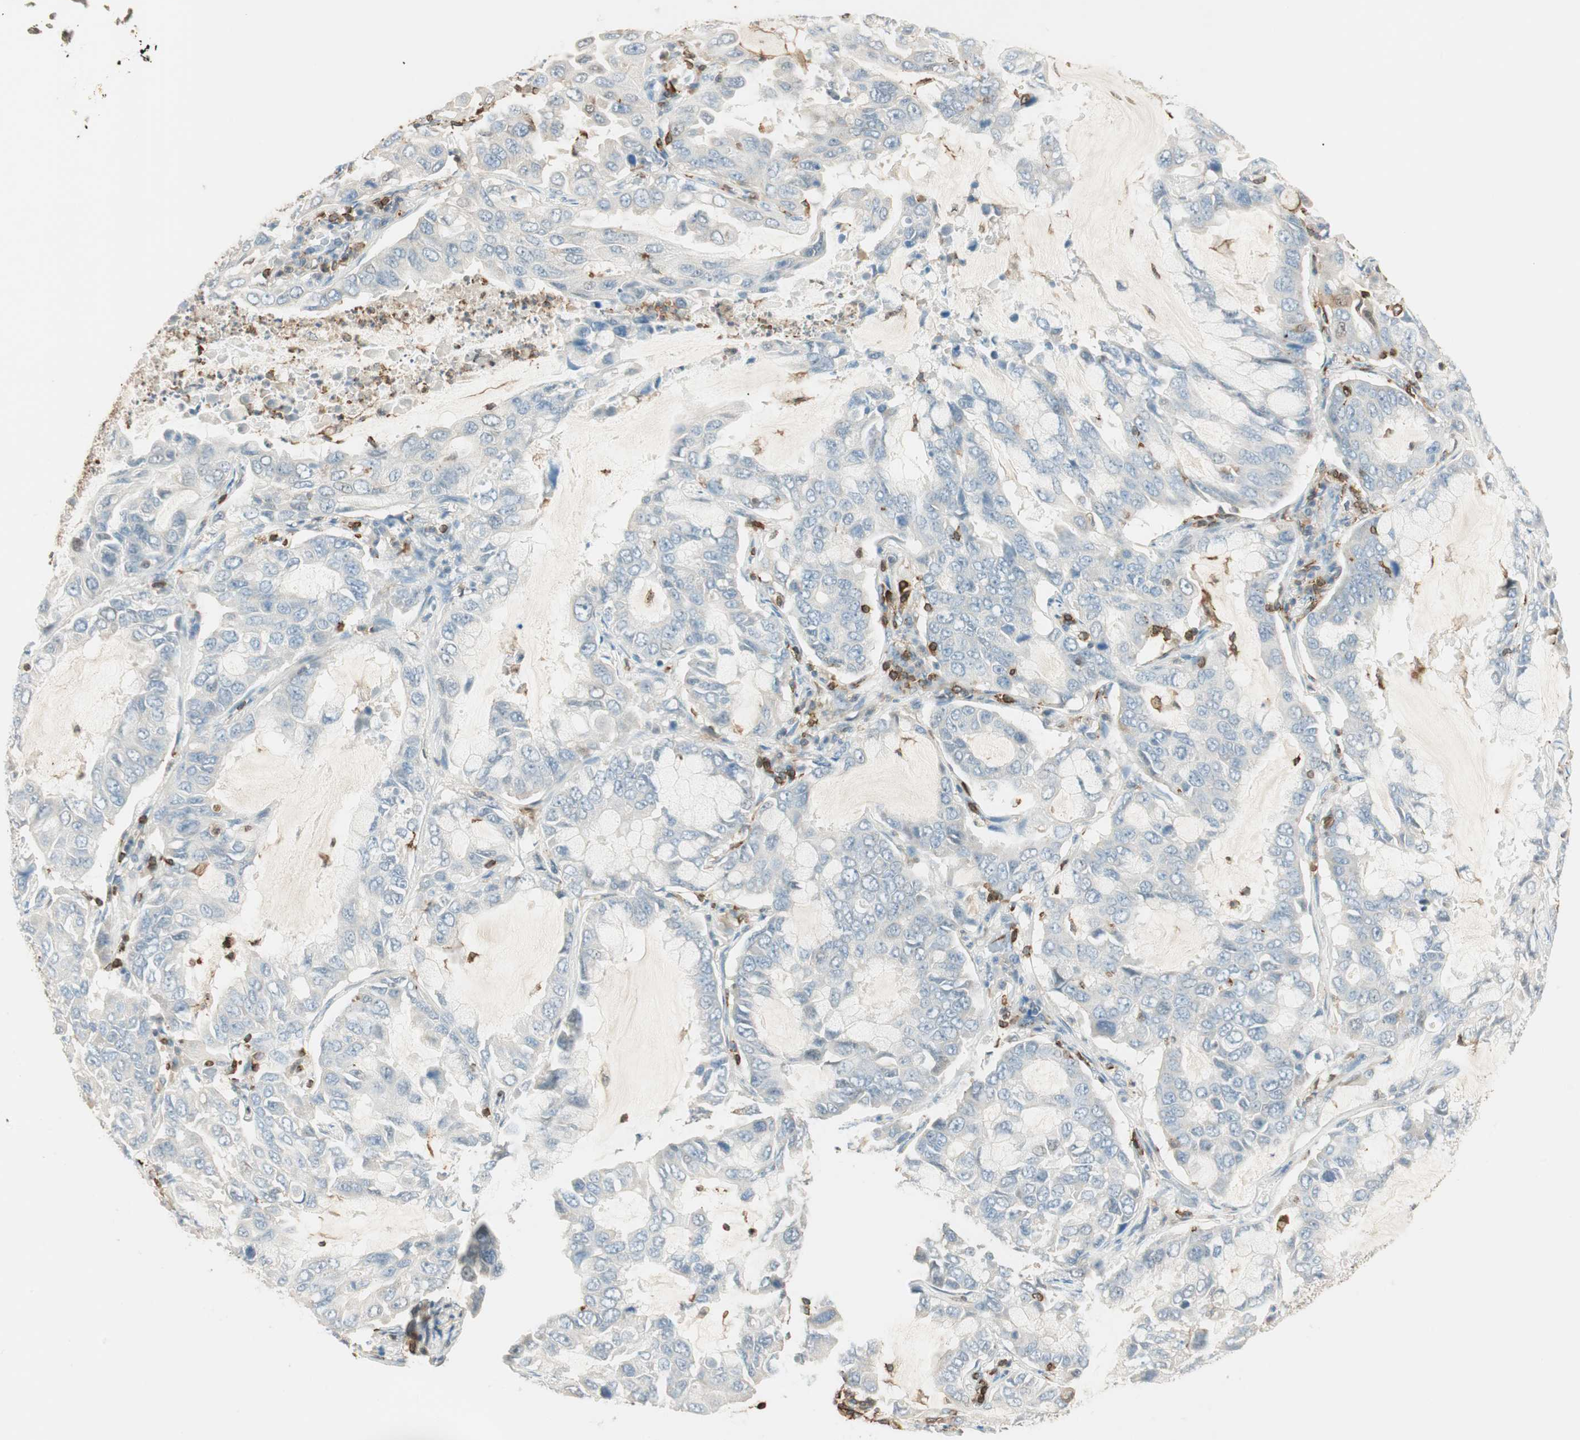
{"staining": {"intensity": "weak", "quantity": "<25%", "location": "cytoplasmic/membranous"}, "tissue": "lung cancer", "cell_type": "Tumor cells", "image_type": "cancer", "snomed": [{"axis": "morphology", "description": "Adenocarcinoma, NOS"}, {"axis": "topography", "description": "Lung"}], "caption": "The histopathology image displays no significant staining in tumor cells of adenocarcinoma (lung).", "gene": "HPGD", "patient": {"sex": "male", "age": 64}}